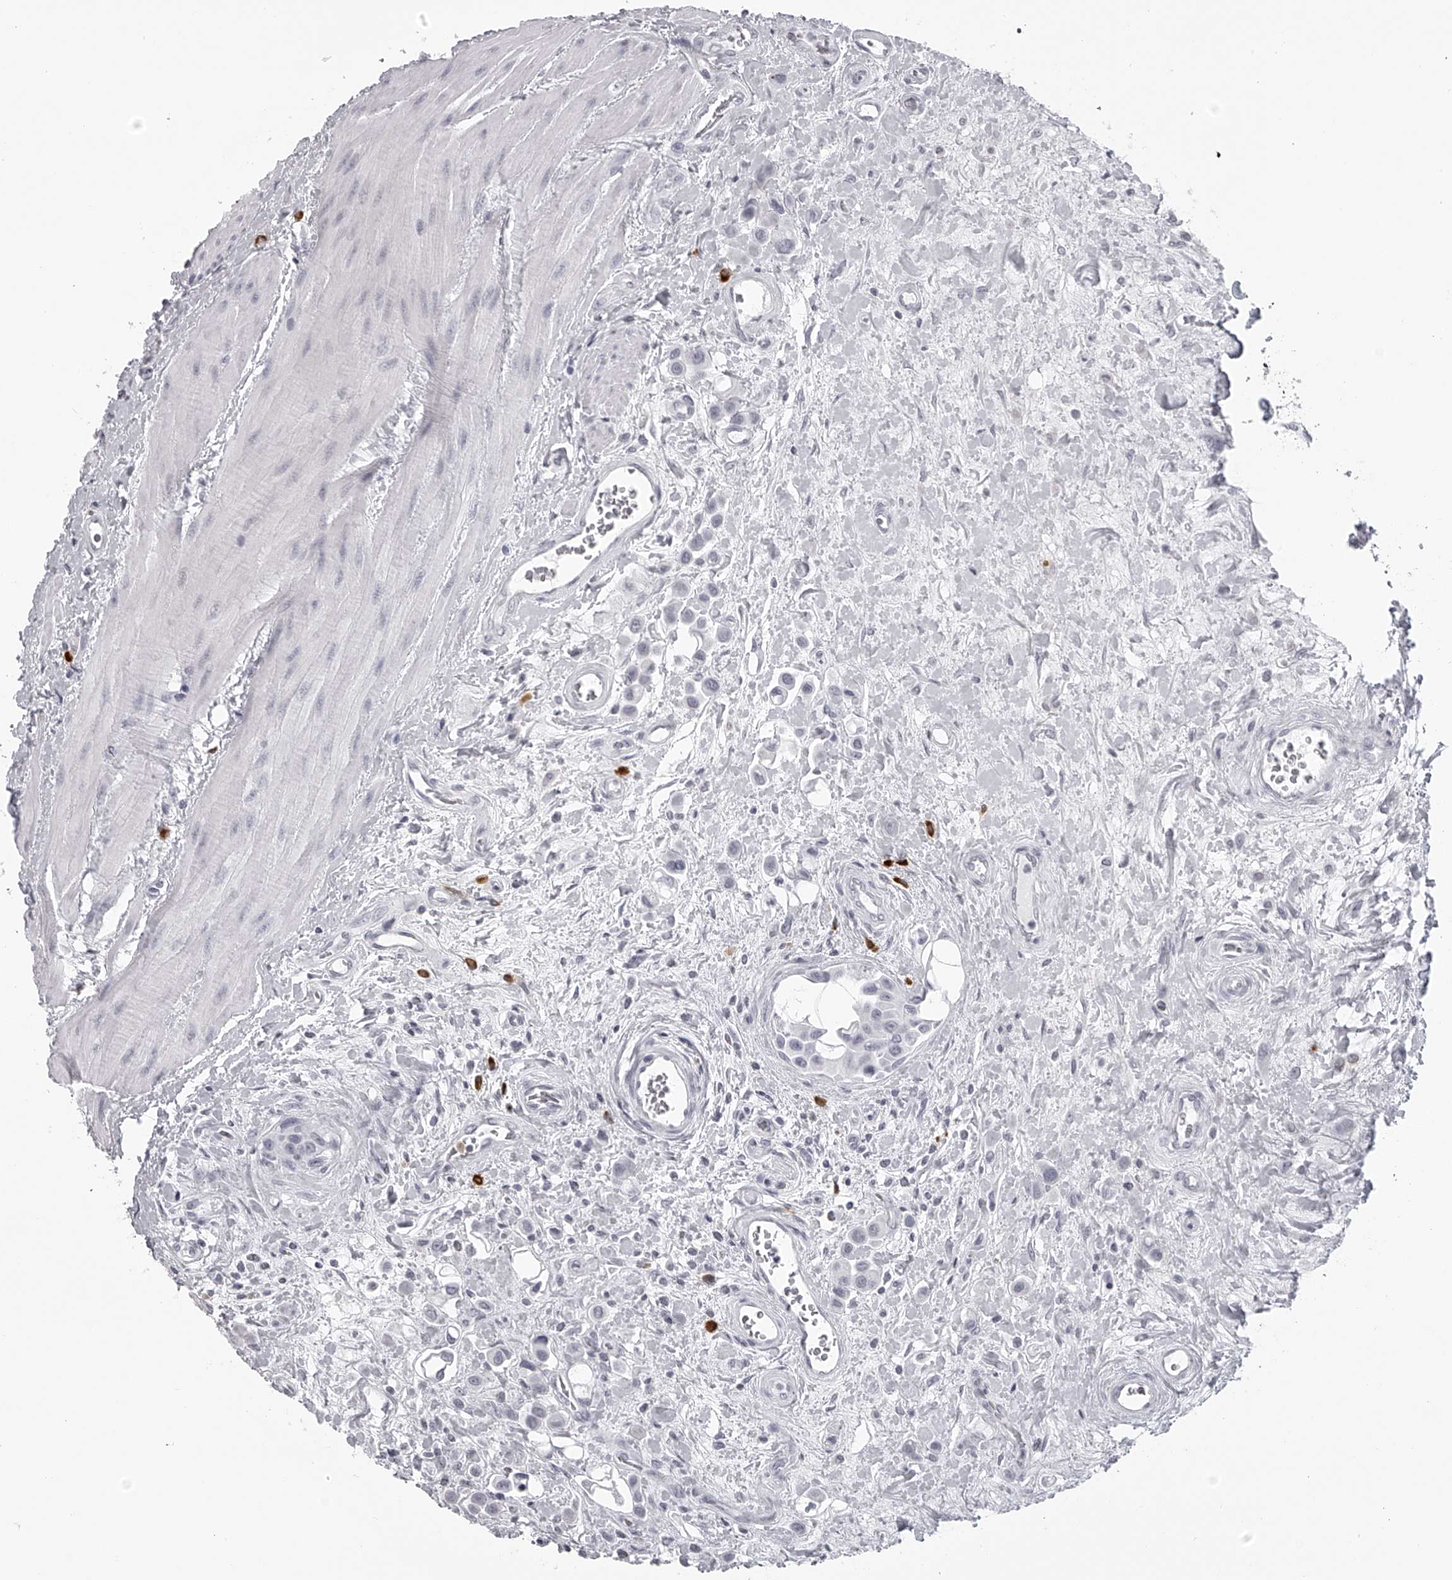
{"staining": {"intensity": "negative", "quantity": "none", "location": "none"}, "tissue": "urothelial cancer", "cell_type": "Tumor cells", "image_type": "cancer", "snomed": [{"axis": "morphology", "description": "Urothelial carcinoma, High grade"}, {"axis": "topography", "description": "Urinary bladder"}], "caption": "IHC image of human high-grade urothelial carcinoma stained for a protein (brown), which shows no expression in tumor cells.", "gene": "SEC11C", "patient": {"sex": "male", "age": 50}}